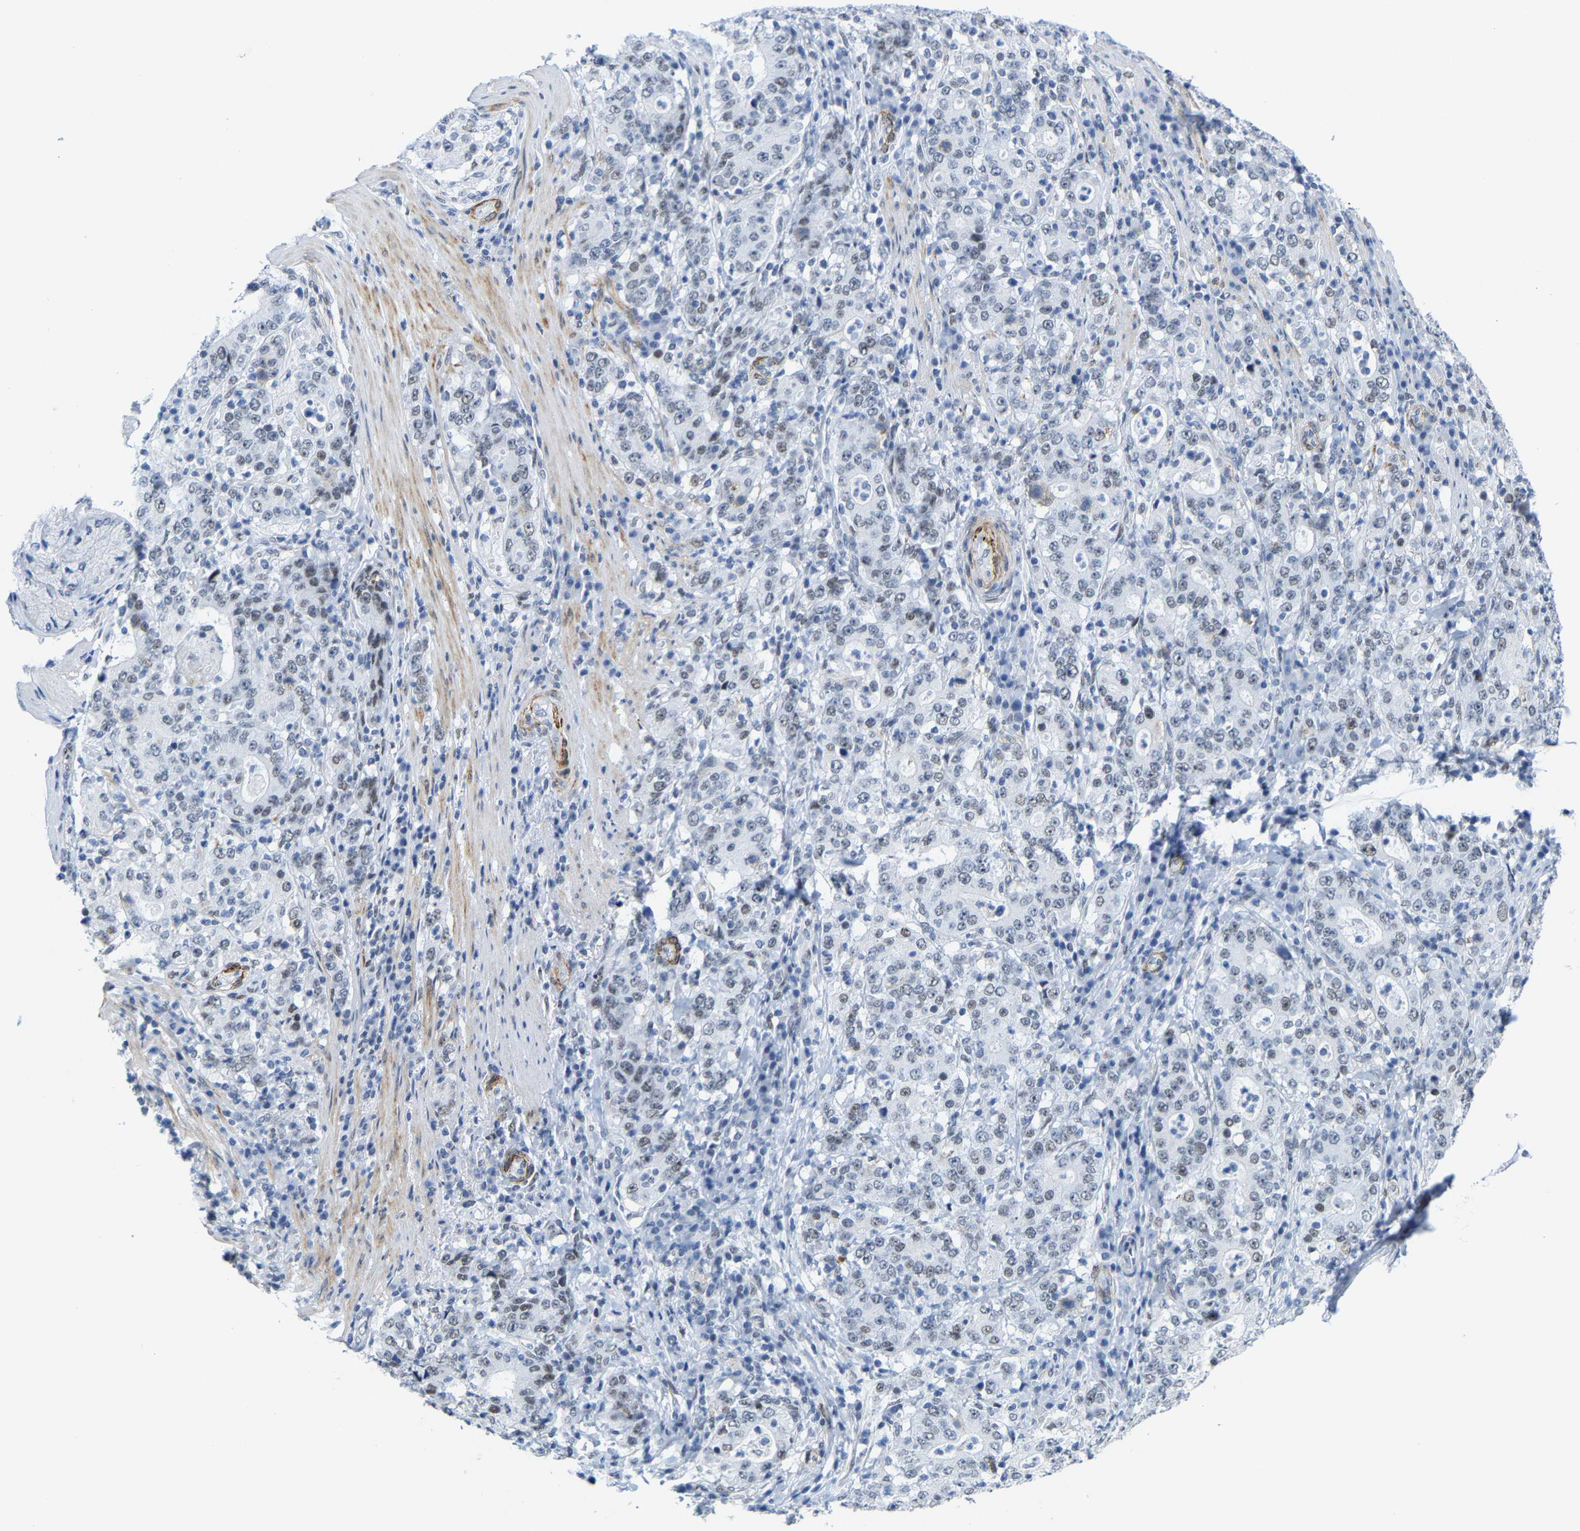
{"staining": {"intensity": "weak", "quantity": "25%-75%", "location": "nuclear"}, "tissue": "stomach cancer", "cell_type": "Tumor cells", "image_type": "cancer", "snomed": [{"axis": "morphology", "description": "Normal tissue, NOS"}, {"axis": "morphology", "description": "Adenocarcinoma, NOS"}, {"axis": "topography", "description": "Stomach, upper"}, {"axis": "topography", "description": "Stomach"}], "caption": "An image showing weak nuclear positivity in approximately 25%-75% of tumor cells in stomach adenocarcinoma, as visualized by brown immunohistochemical staining.", "gene": "FAM180A", "patient": {"sex": "male", "age": 59}}